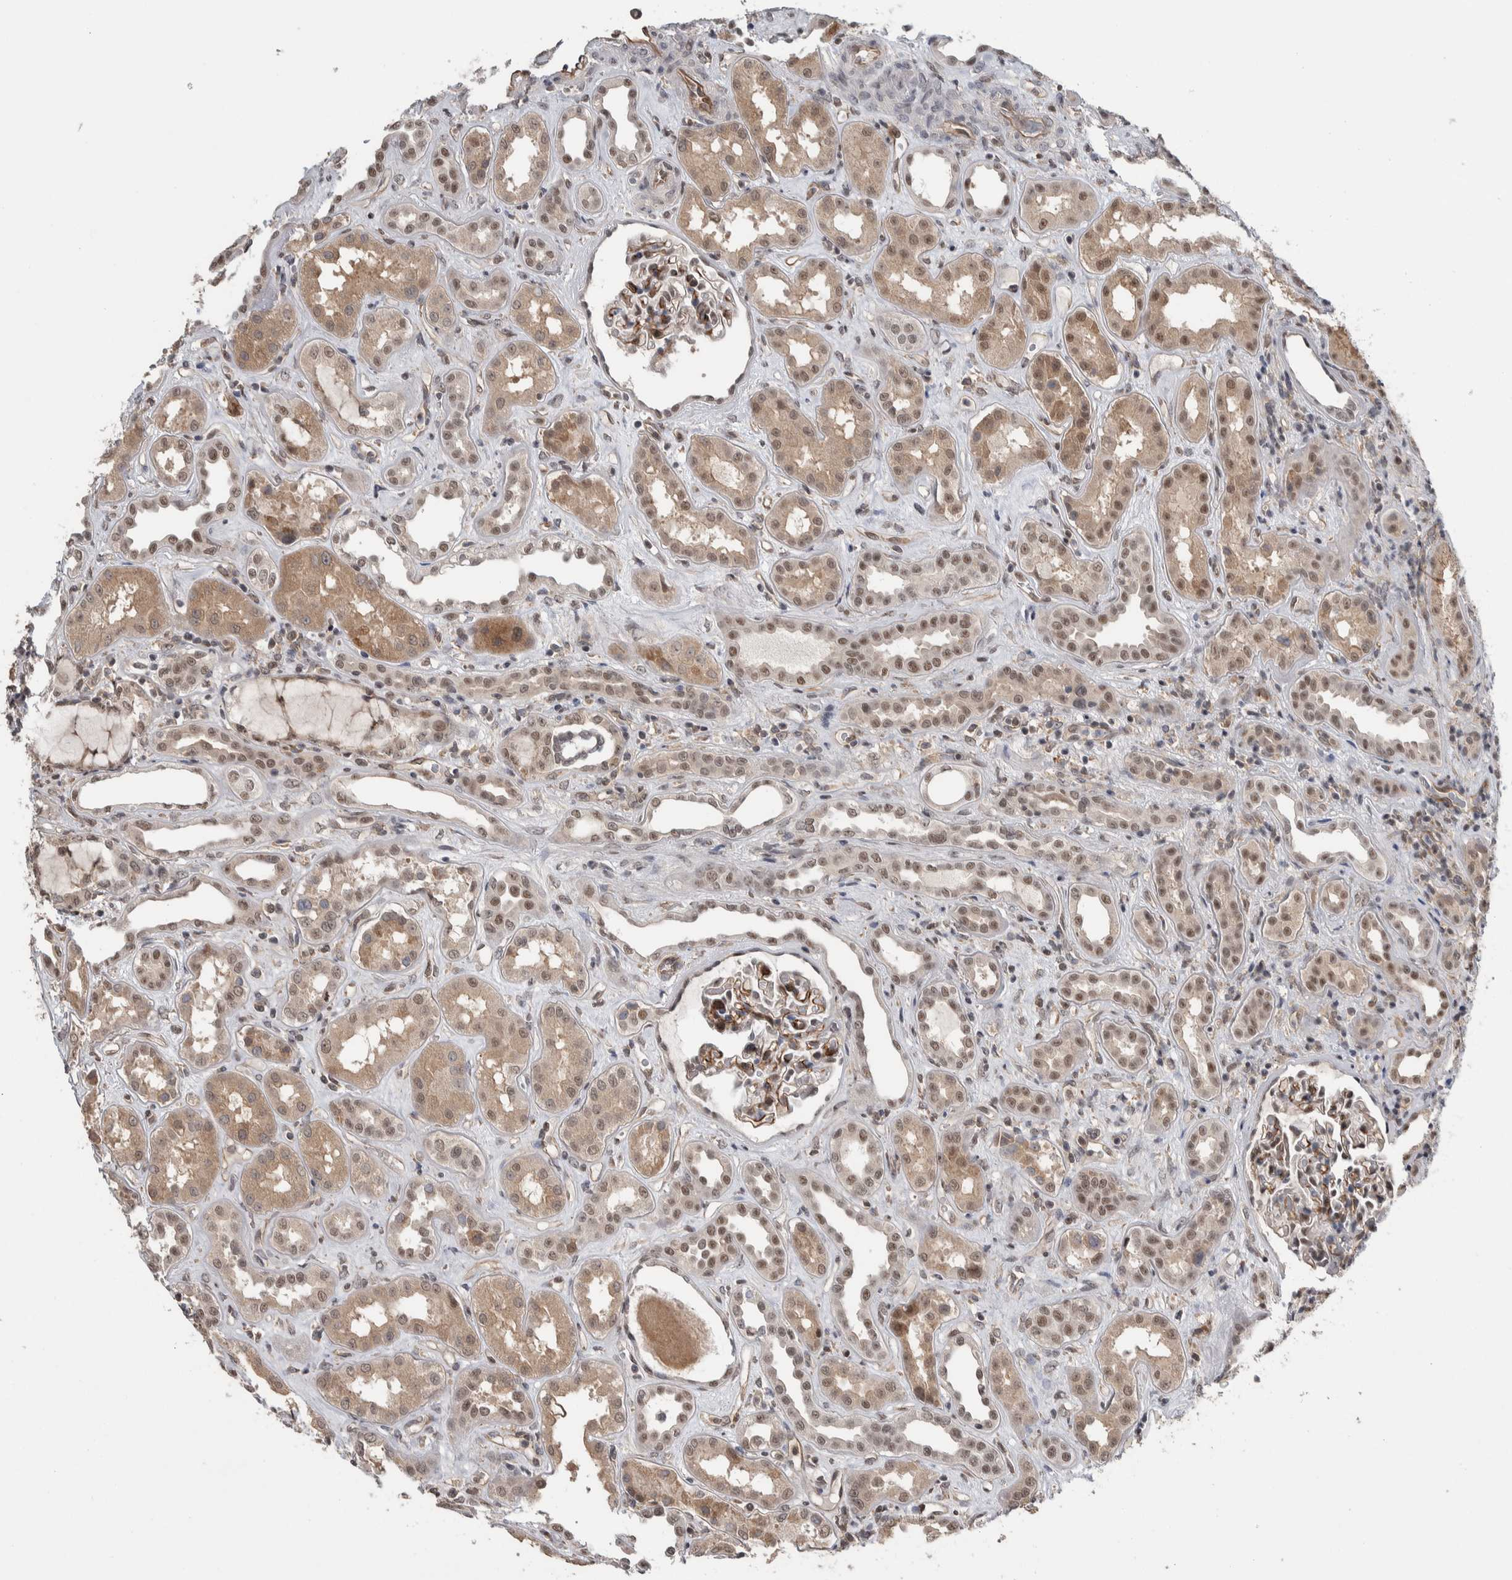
{"staining": {"intensity": "moderate", "quantity": "25%-75%", "location": "cytoplasmic/membranous,nuclear"}, "tissue": "kidney", "cell_type": "Cells in glomeruli", "image_type": "normal", "snomed": [{"axis": "morphology", "description": "Normal tissue, NOS"}, {"axis": "topography", "description": "Kidney"}], "caption": "This is an image of immunohistochemistry staining of unremarkable kidney, which shows moderate staining in the cytoplasmic/membranous,nuclear of cells in glomeruli.", "gene": "PRDM4", "patient": {"sex": "male", "age": 59}}